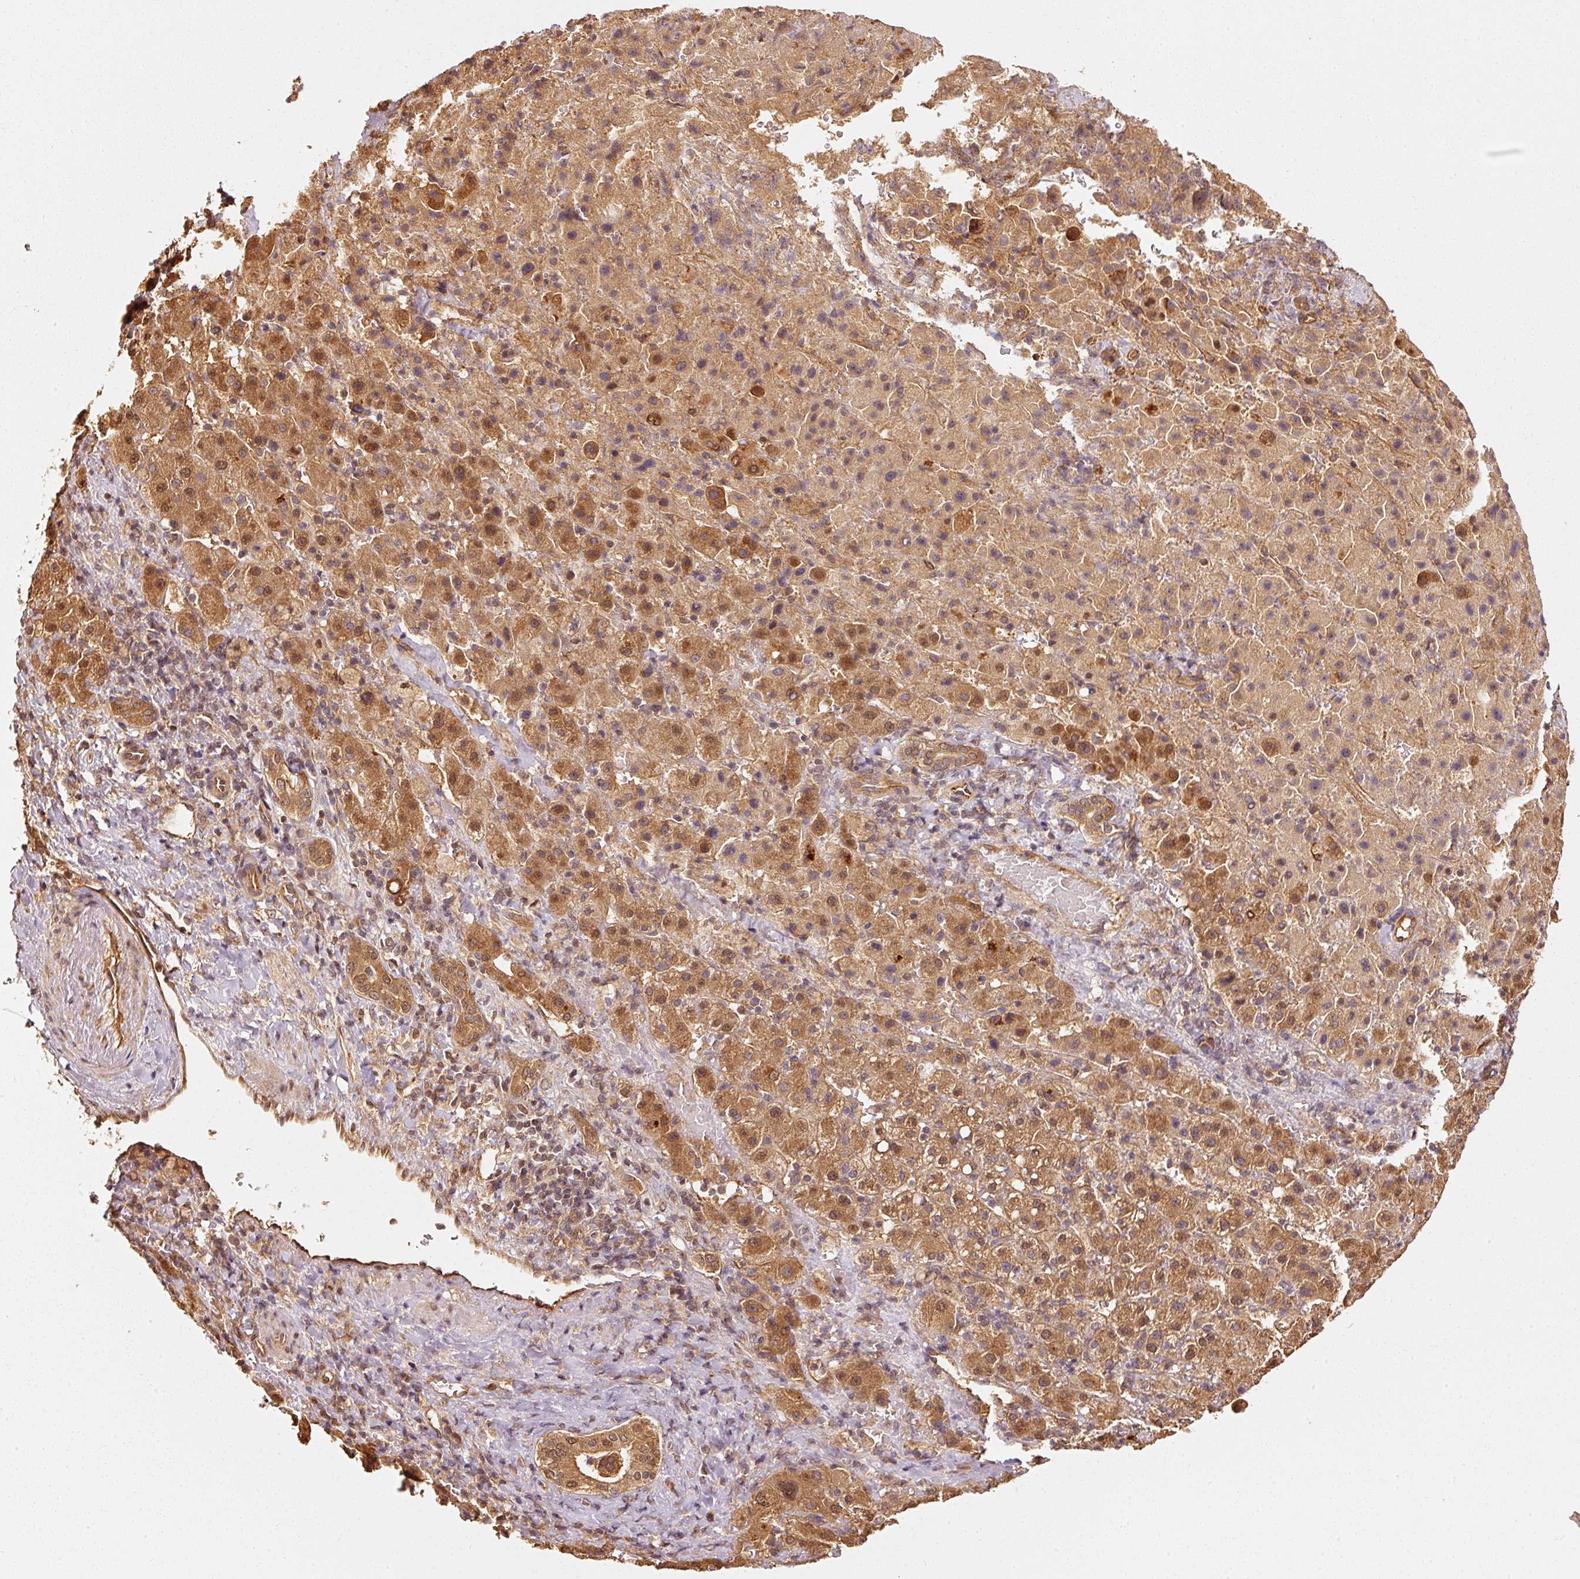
{"staining": {"intensity": "moderate", "quantity": ">75%", "location": "cytoplasmic/membranous,nuclear"}, "tissue": "liver cancer", "cell_type": "Tumor cells", "image_type": "cancer", "snomed": [{"axis": "morphology", "description": "Carcinoma, Hepatocellular, NOS"}, {"axis": "topography", "description": "Liver"}], "caption": "Liver cancer tissue displays moderate cytoplasmic/membranous and nuclear positivity in about >75% of tumor cells, visualized by immunohistochemistry.", "gene": "STAU1", "patient": {"sex": "female", "age": 58}}